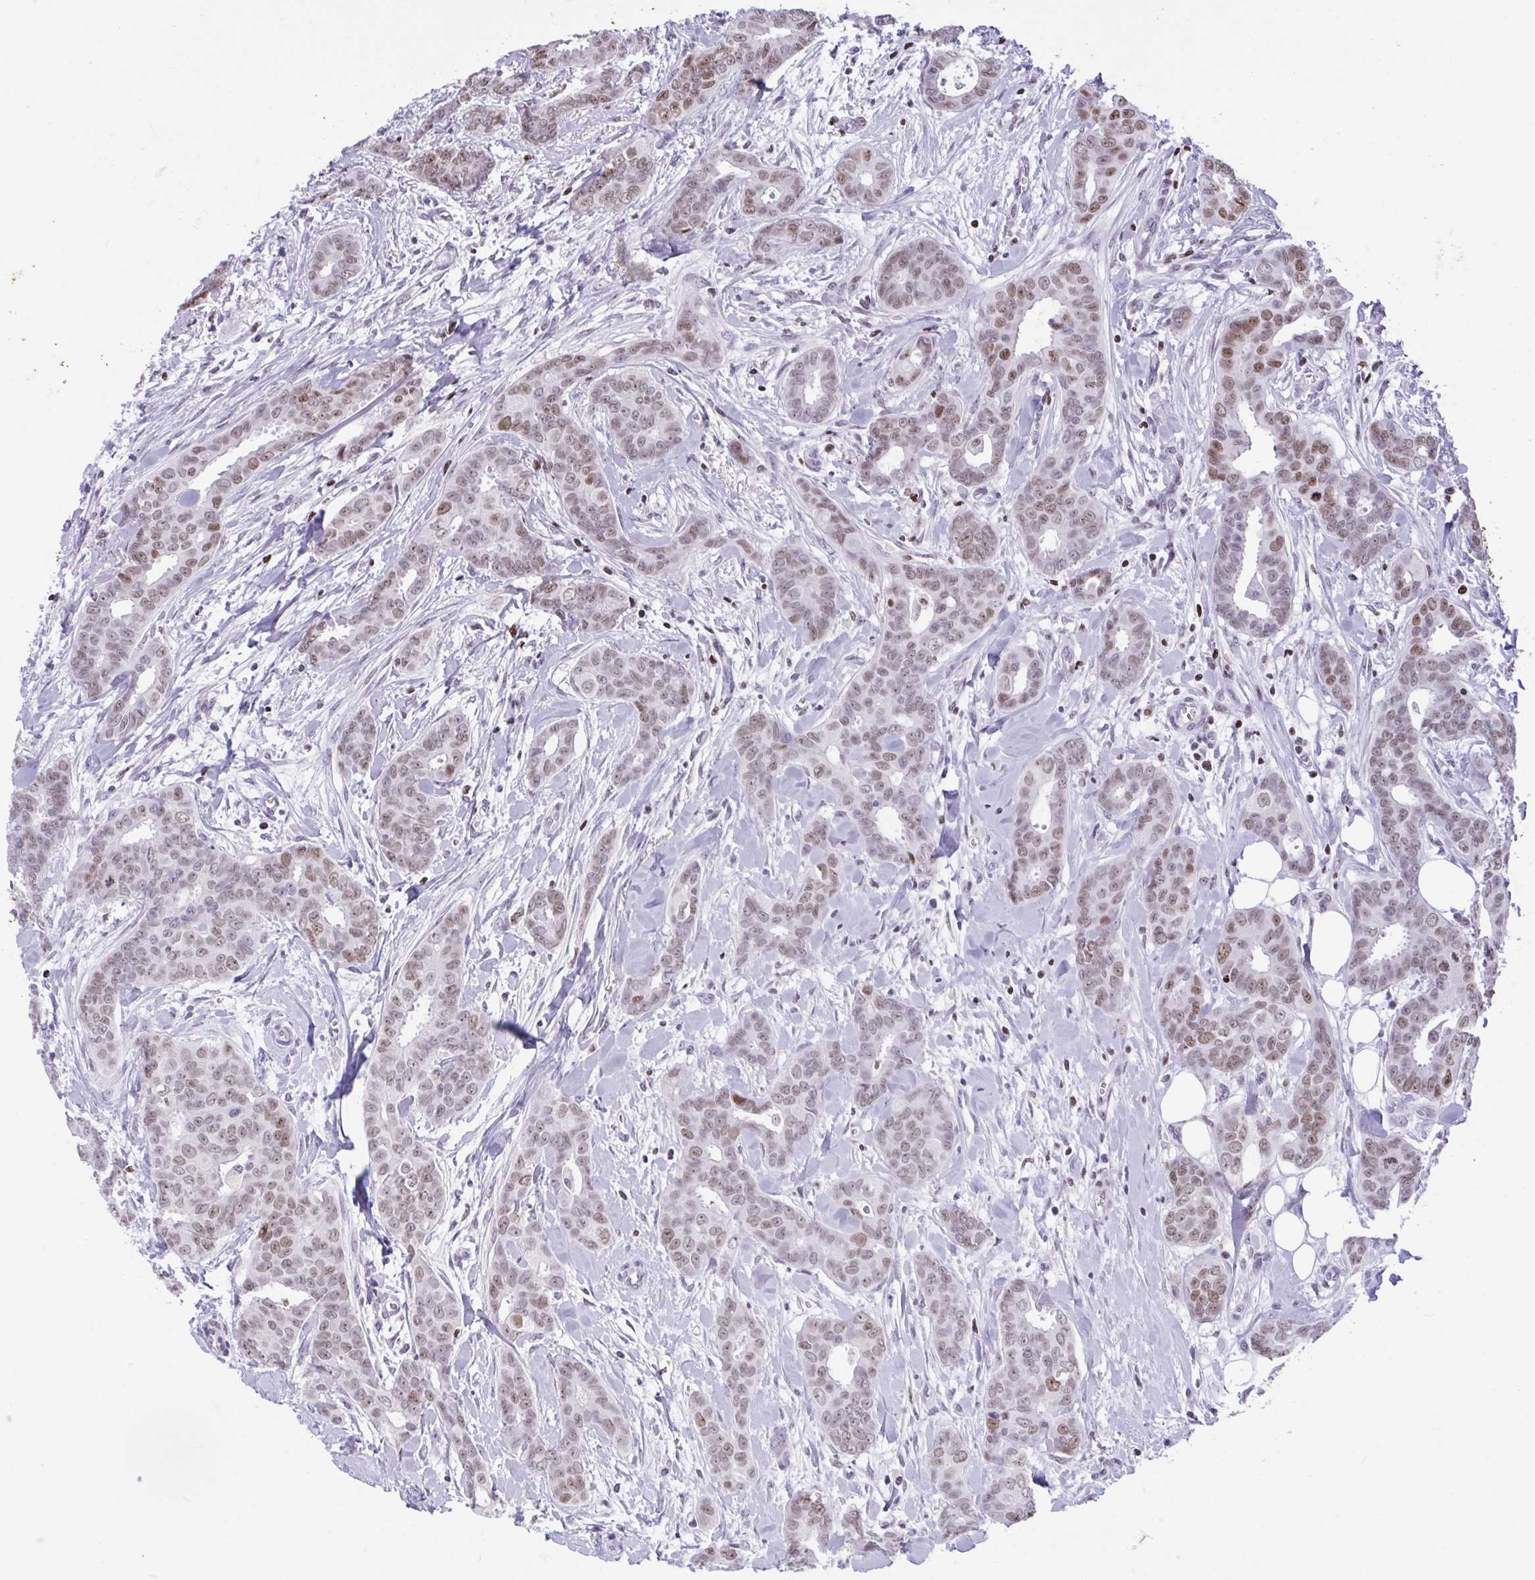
{"staining": {"intensity": "moderate", "quantity": "25%-75%", "location": "nuclear"}, "tissue": "breast cancer", "cell_type": "Tumor cells", "image_type": "cancer", "snomed": [{"axis": "morphology", "description": "Duct carcinoma"}, {"axis": "topography", "description": "Breast"}], "caption": "Protein expression analysis of breast cancer displays moderate nuclear staining in about 25%-75% of tumor cells. The staining was performed using DAB (3,3'-diaminobenzidine), with brown indicating positive protein expression. Nuclei are stained blue with hematoxylin.", "gene": "HMGB2", "patient": {"sex": "female", "age": 45}}